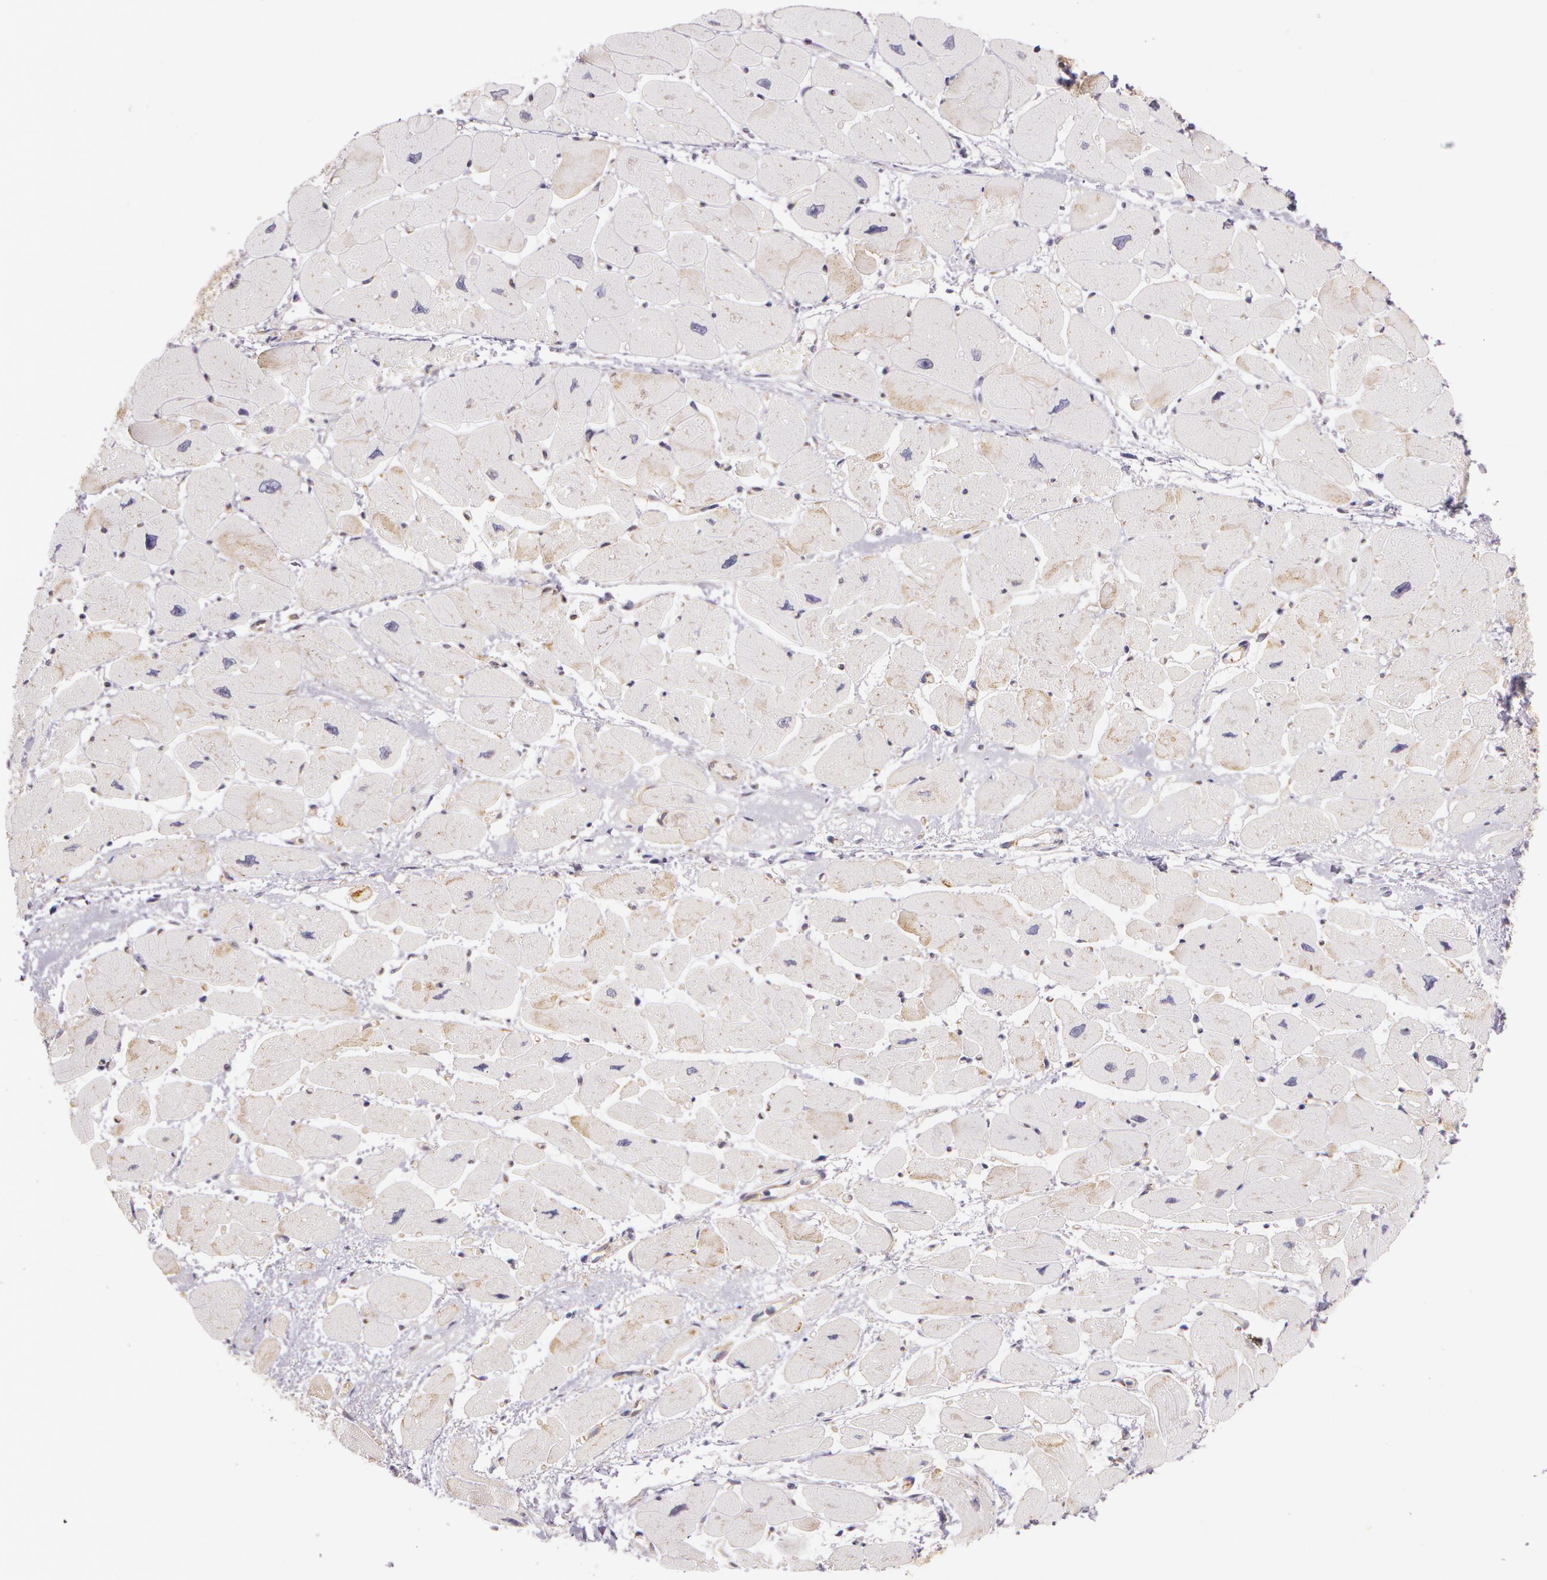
{"staining": {"intensity": "weak", "quantity": "25%-75%", "location": "cytoplasmic/membranous"}, "tissue": "heart muscle", "cell_type": "Cardiomyocytes", "image_type": "normal", "snomed": [{"axis": "morphology", "description": "Normal tissue, NOS"}, {"axis": "topography", "description": "Heart"}], "caption": "A photomicrograph showing weak cytoplasmic/membranous expression in approximately 25%-75% of cardiomyocytes in unremarkable heart muscle, as visualized by brown immunohistochemical staining.", "gene": "APP", "patient": {"sex": "female", "age": 54}}